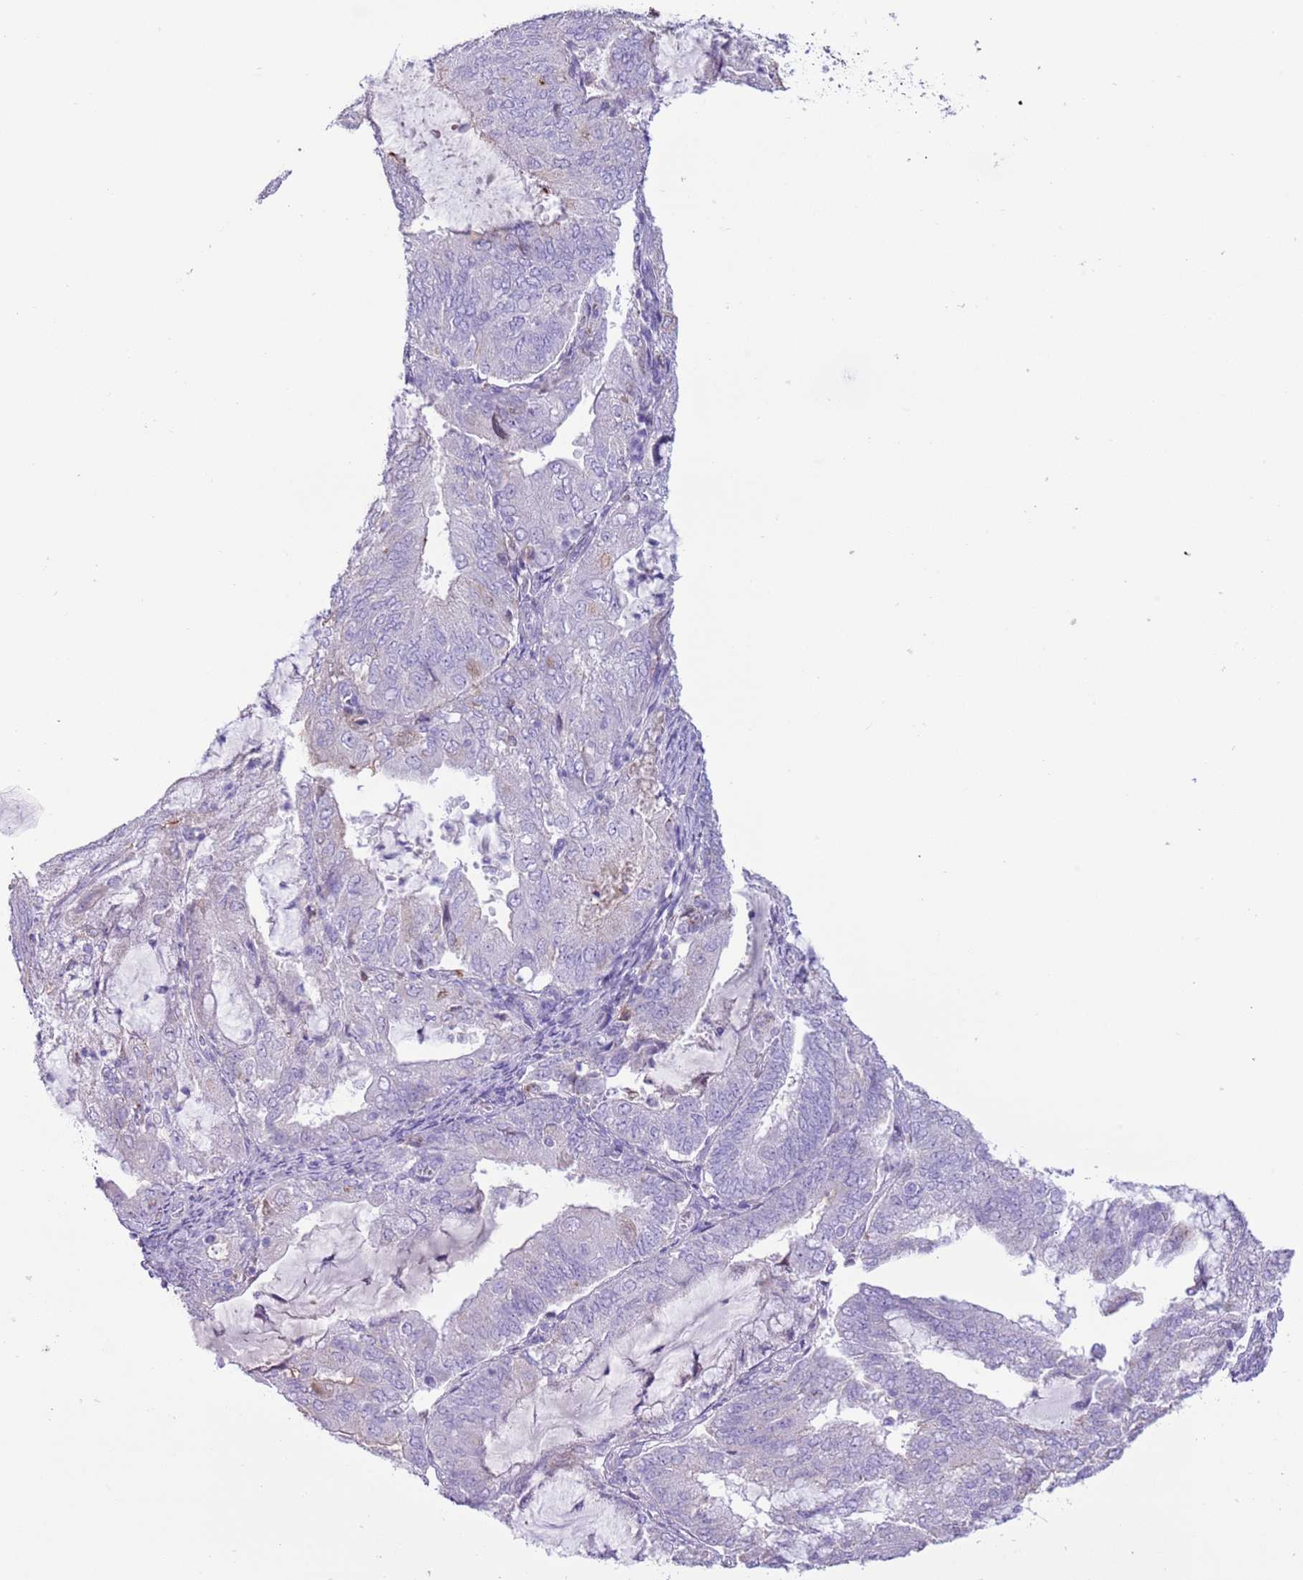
{"staining": {"intensity": "negative", "quantity": "none", "location": "none"}, "tissue": "endometrial cancer", "cell_type": "Tumor cells", "image_type": "cancer", "snomed": [{"axis": "morphology", "description": "Adenocarcinoma, NOS"}, {"axis": "topography", "description": "Endometrium"}], "caption": "This is a histopathology image of IHC staining of endometrial adenocarcinoma, which shows no staining in tumor cells.", "gene": "ZNF697", "patient": {"sex": "female", "age": 81}}